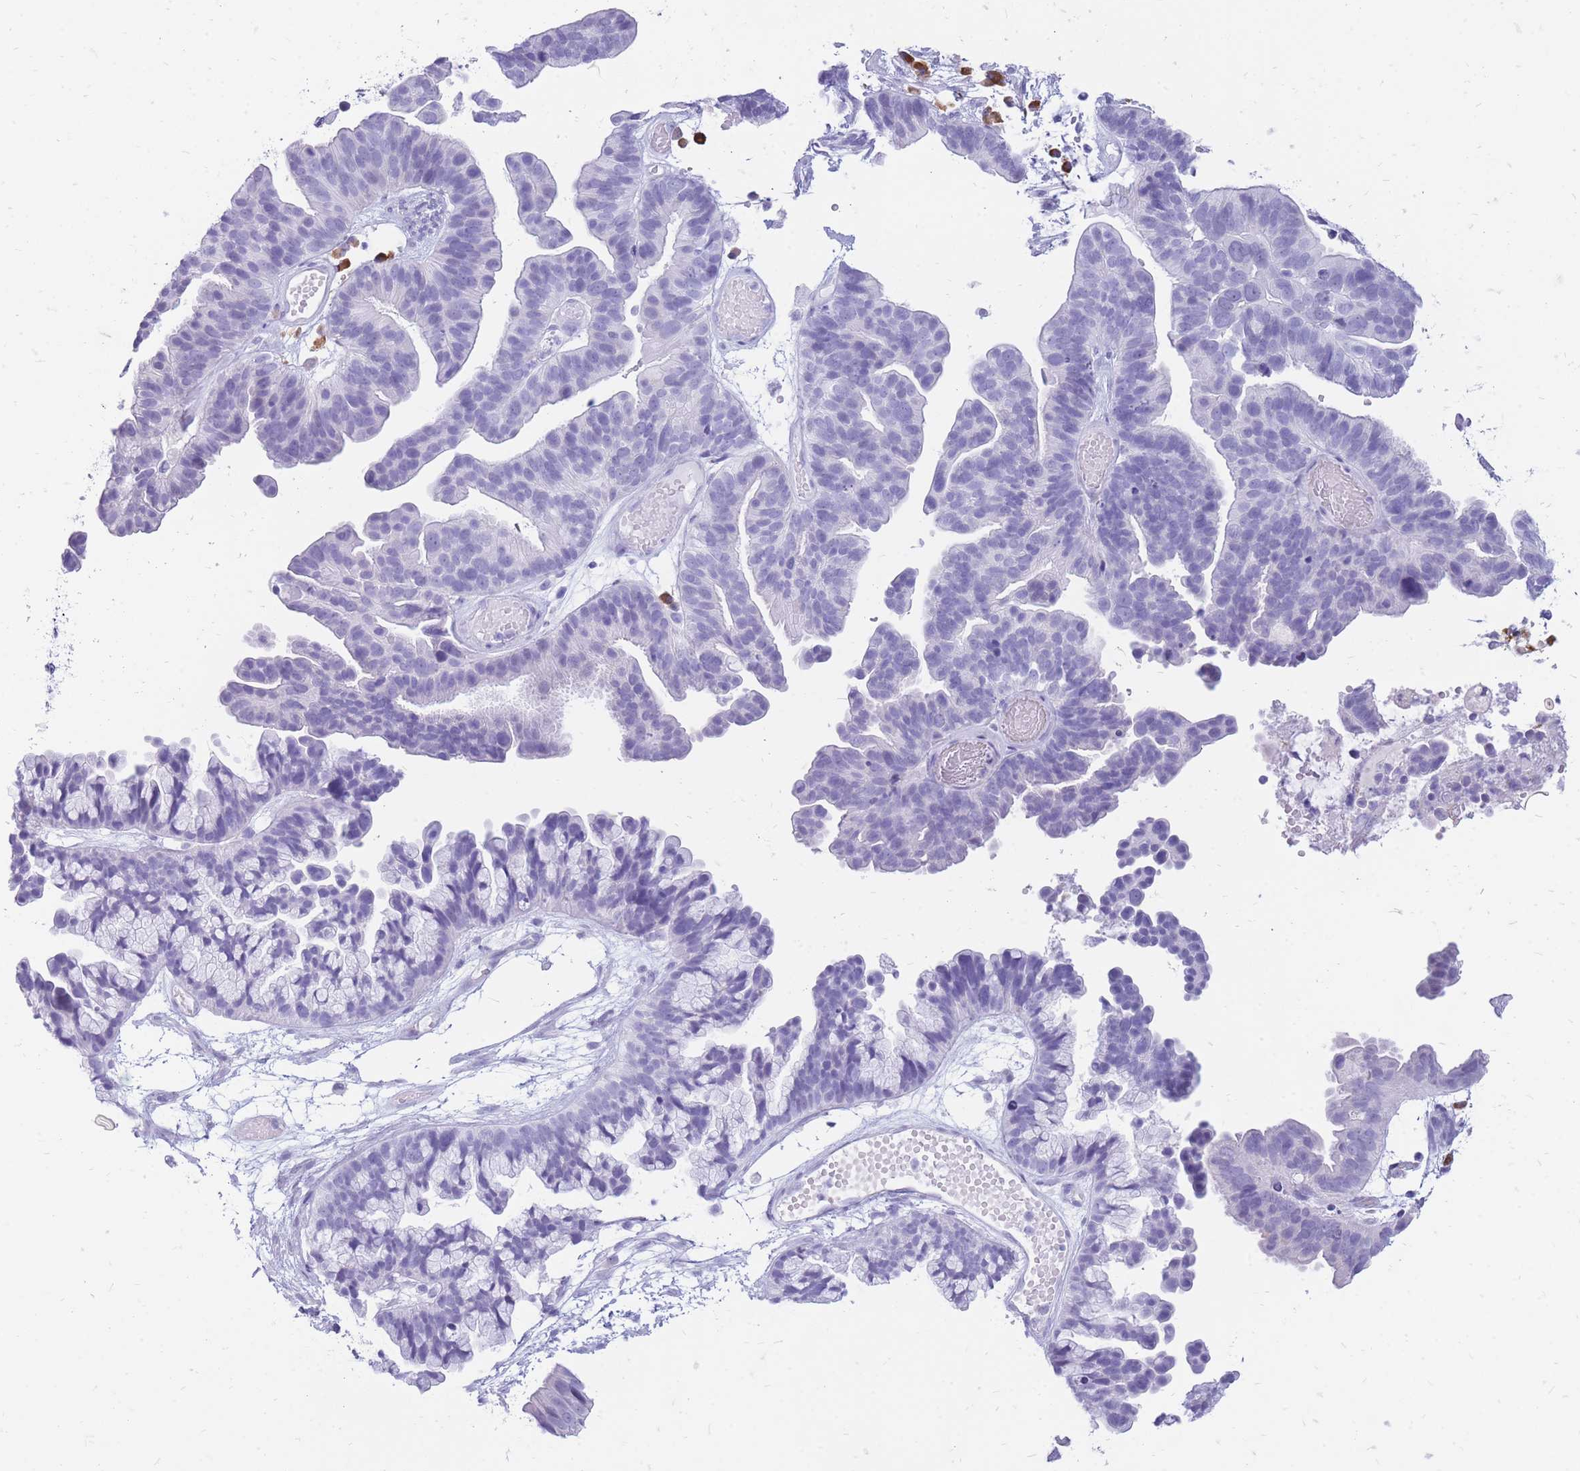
{"staining": {"intensity": "negative", "quantity": "none", "location": "none"}, "tissue": "ovarian cancer", "cell_type": "Tumor cells", "image_type": "cancer", "snomed": [{"axis": "morphology", "description": "Cystadenocarcinoma, serous, NOS"}, {"axis": "topography", "description": "Ovary"}], "caption": "An immunohistochemistry micrograph of serous cystadenocarcinoma (ovarian) is shown. There is no staining in tumor cells of serous cystadenocarcinoma (ovarian).", "gene": "ZFP37", "patient": {"sex": "female", "age": 56}}